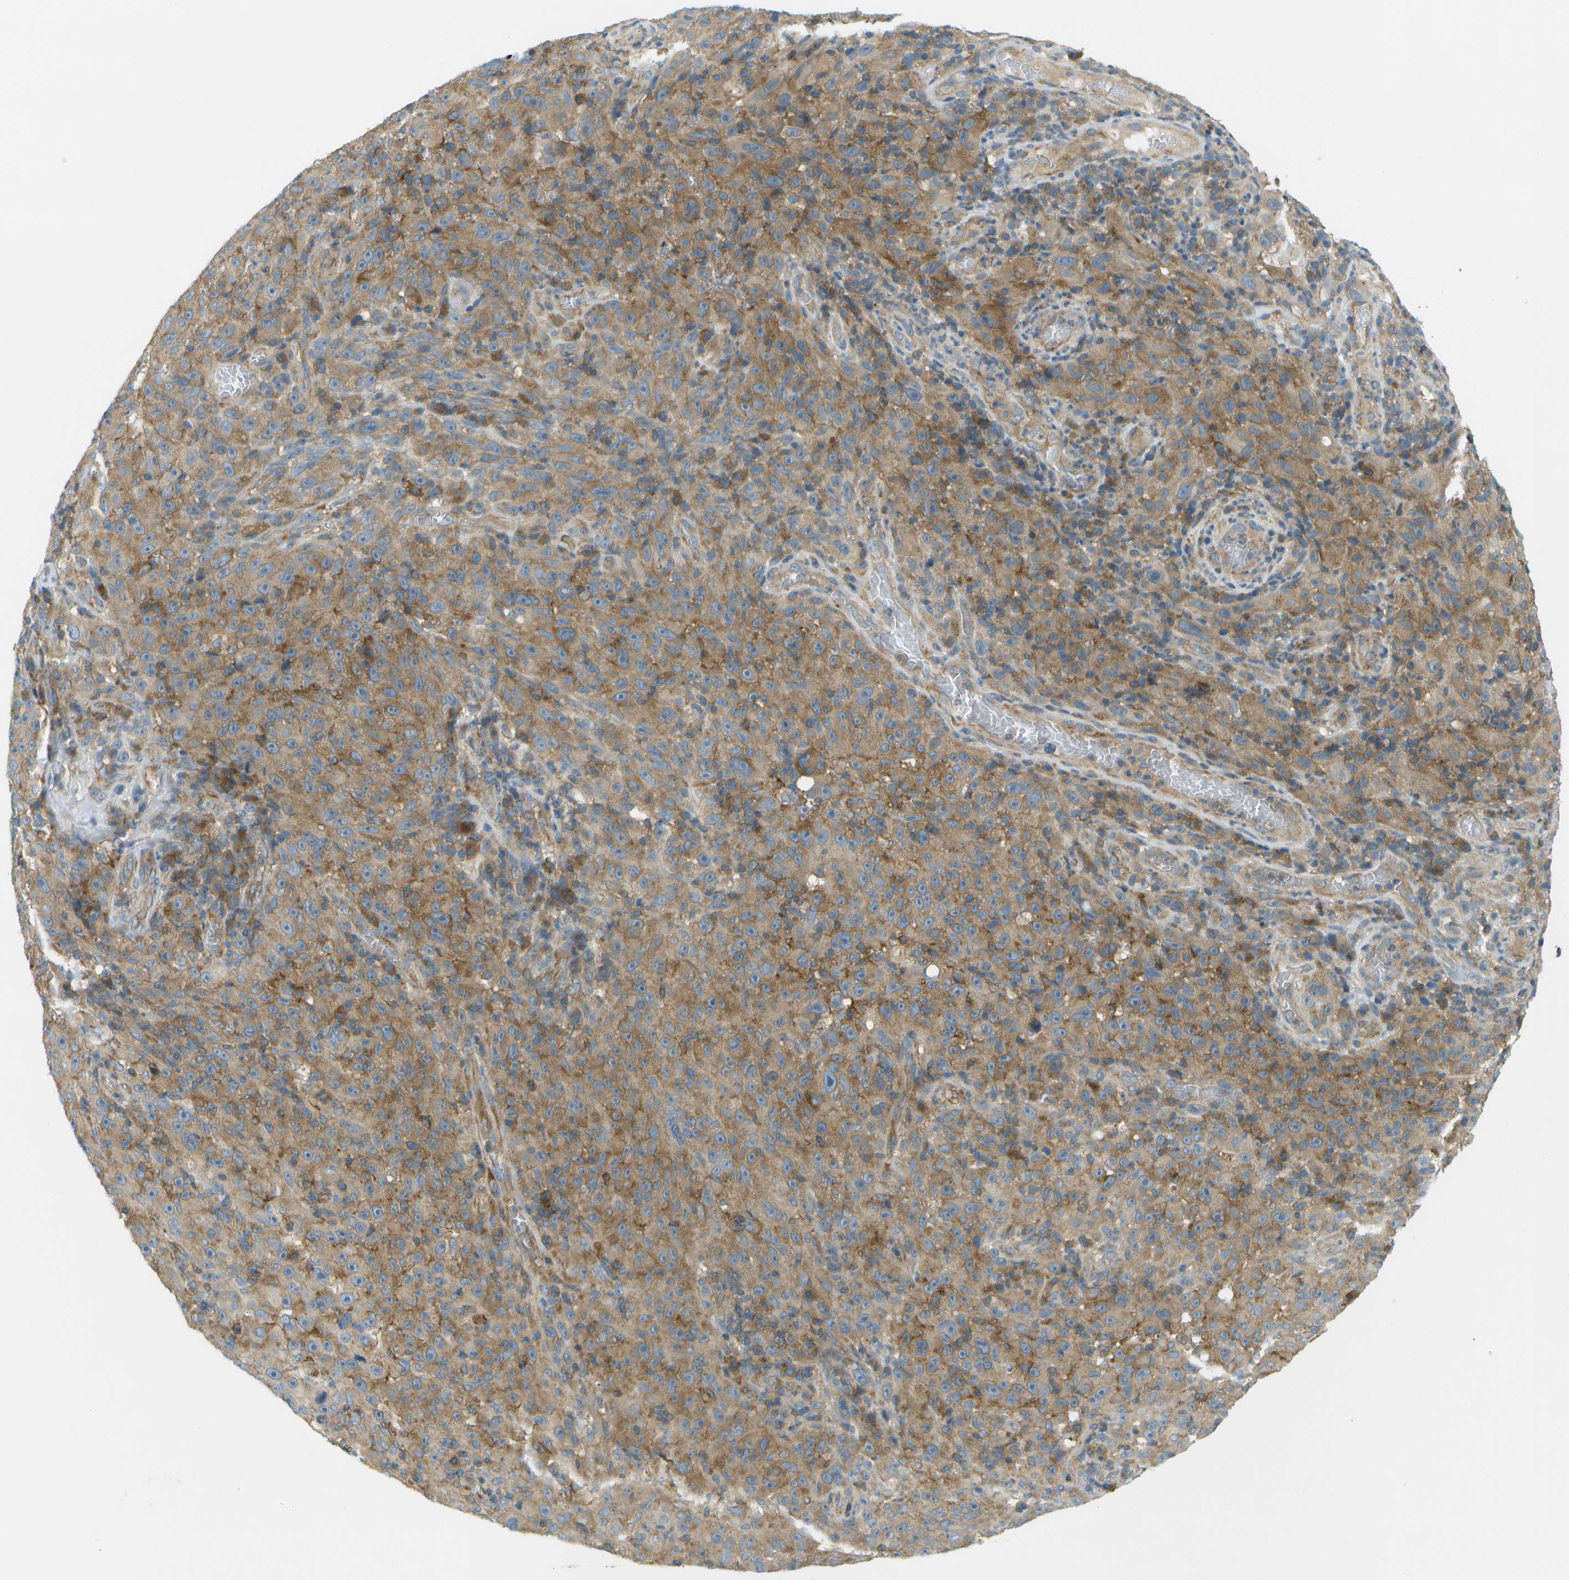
{"staining": {"intensity": "moderate", "quantity": ">75%", "location": "cytoplasmic/membranous"}, "tissue": "melanoma", "cell_type": "Tumor cells", "image_type": "cancer", "snomed": [{"axis": "morphology", "description": "Malignant melanoma, NOS"}, {"axis": "topography", "description": "Skin"}], "caption": "Moderate cytoplasmic/membranous staining for a protein is seen in about >75% of tumor cells of malignant melanoma using IHC.", "gene": "WNK2", "patient": {"sex": "female", "age": 82}}